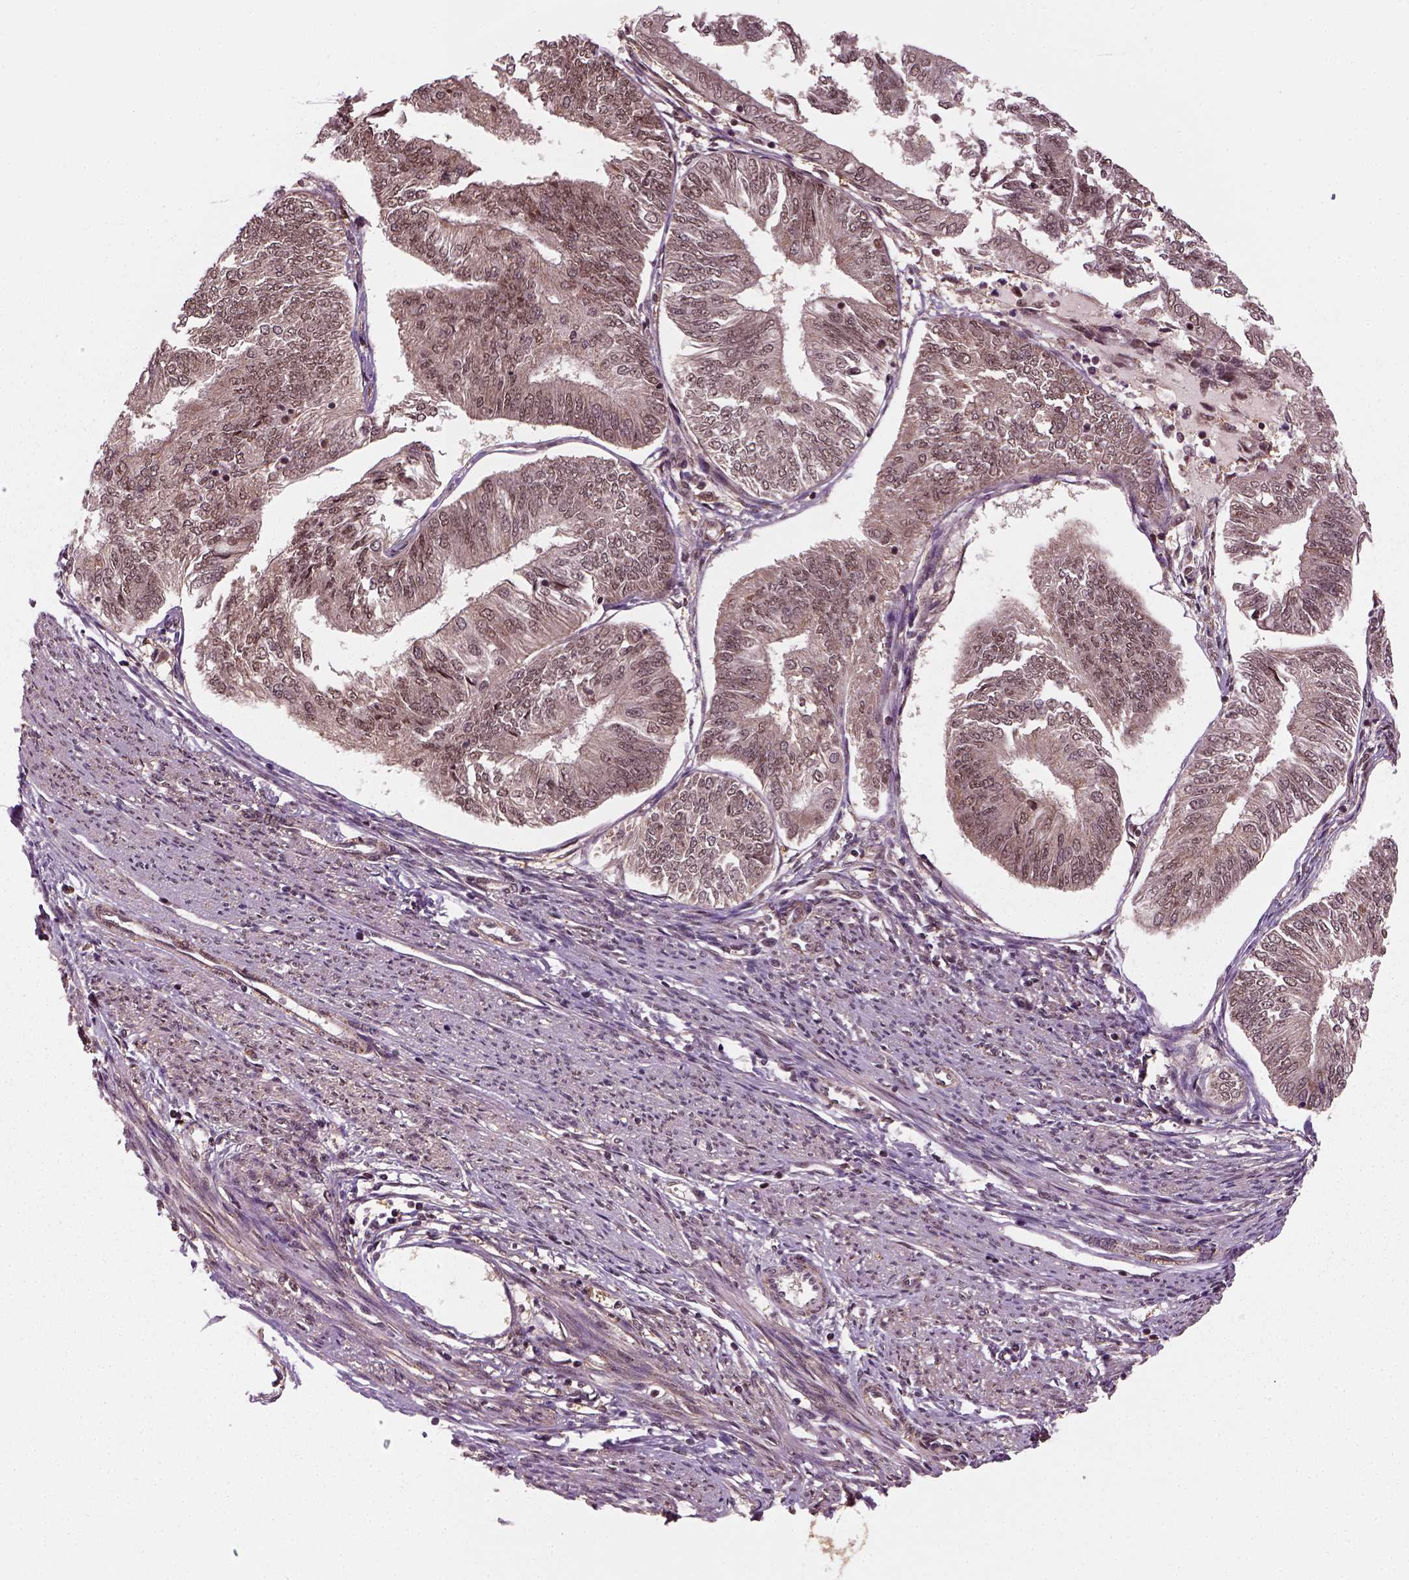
{"staining": {"intensity": "weak", "quantity": ">75%", "location": "cytoplasmic/membranous,nuclear"}, "tissue": "endometrial cancer", "cell_type": "Tumor cells", "image_type": "cancer", "snomed": [{"axis": "morphology", "description": "Adenocarcinoma, NOS"}, {"axis": "topography", "description": "Endometrium"}], "caption": "Endometrial cancer (adenocarcinoma) was stained to show a protein in brown. There is low levels of weak cytoplasmic/membranous and nuclear expression in approximately >75% of tumor cells.", "gene": "NUDT9", "patient": {"sex": "female", "age": 58}}